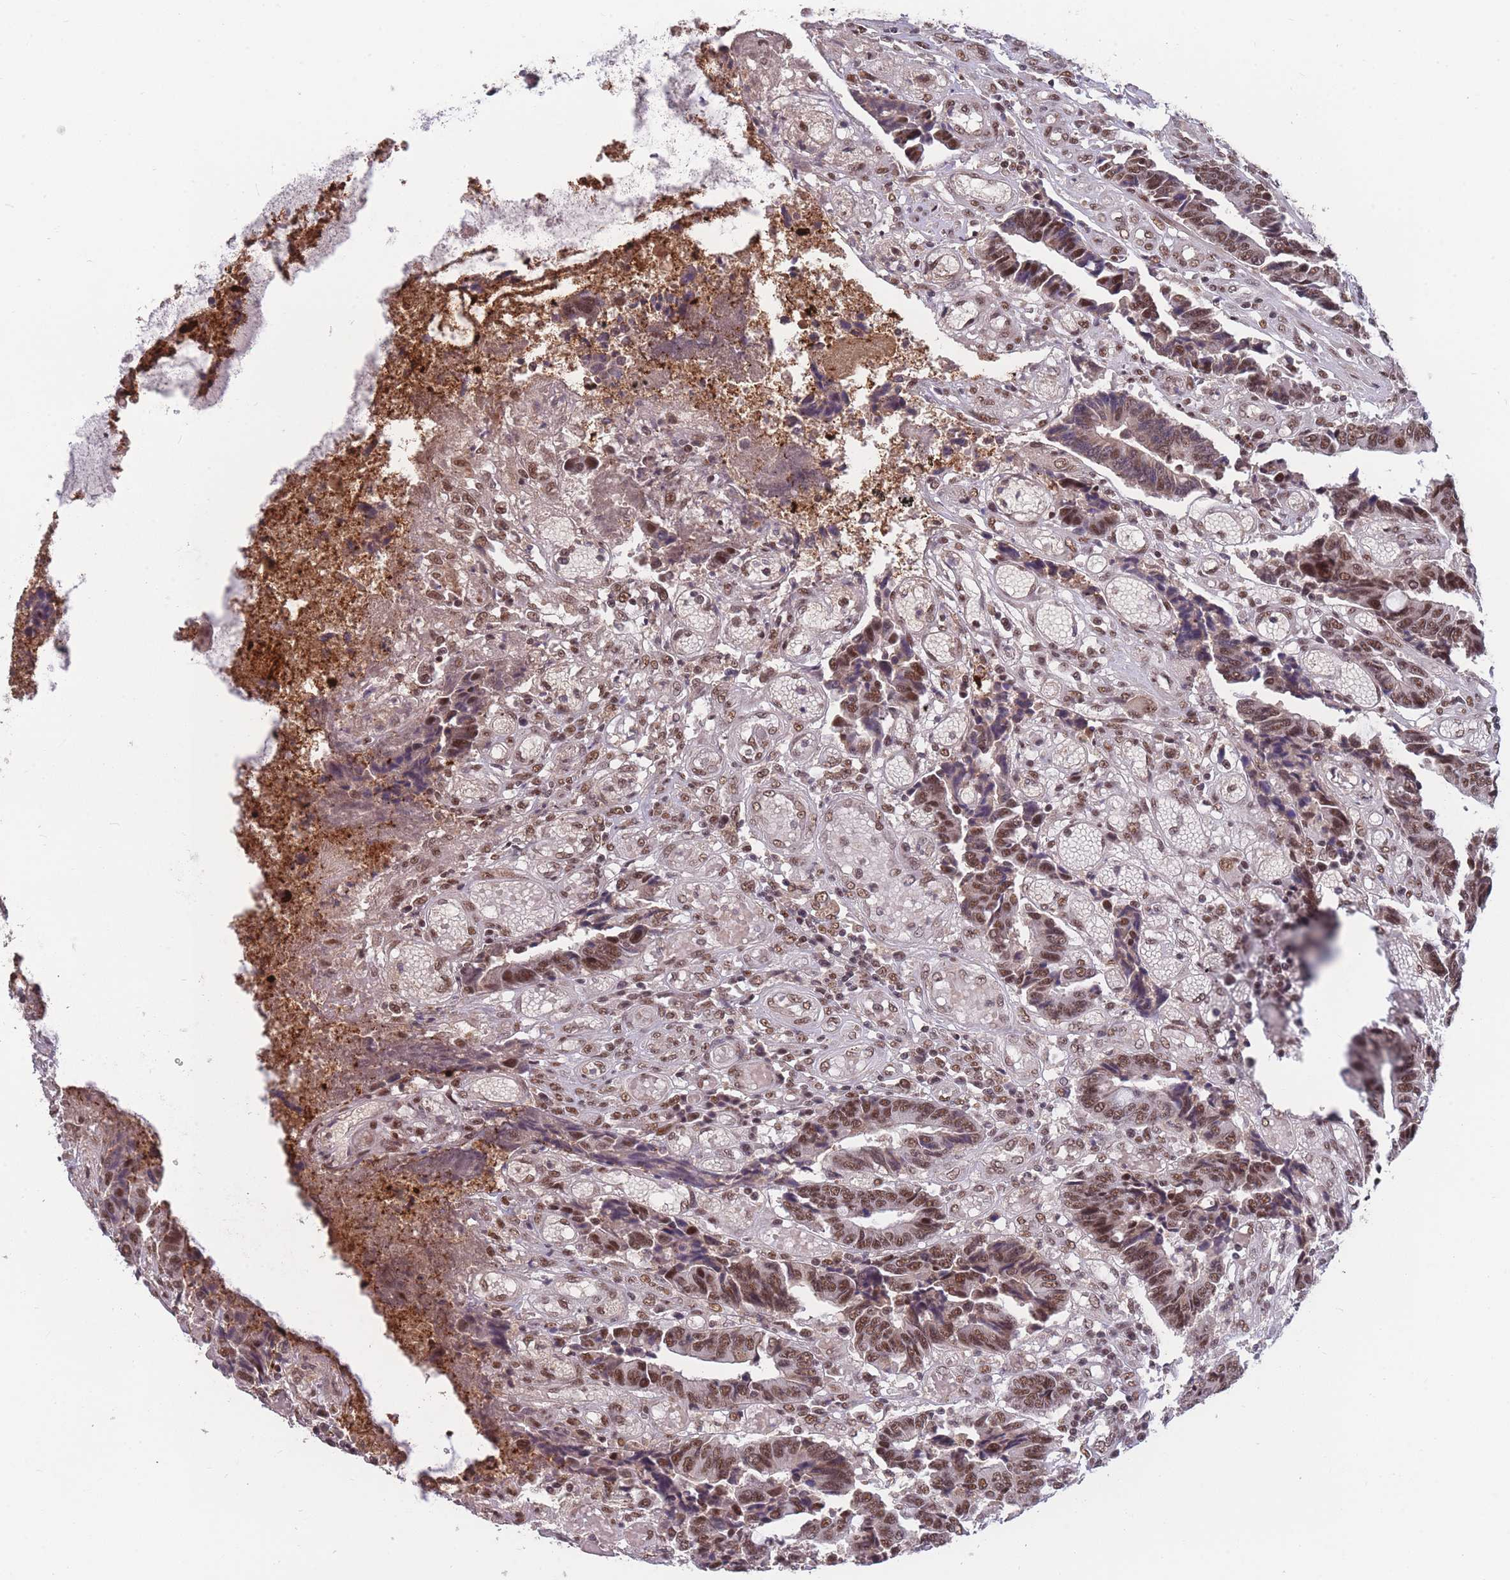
{"staining": {"intensity": "moderate", "quantity": ">75%", "location": "nuclear"}, "tissue": "colorectal cancer", "cell_type": "Tumor cells", "image_type": "cancer", "snomed": [{"axis": "morphology", "description": "Adenocarcinoma, NOS"}, {"axis": "topography", "description": "Rectum"}], "caption": "The immunohistochemical stain highlights moderate nuclear positivity in tumor cells of adenocarcinoma (colorectal) tissue.", "gene": "SNRPA1", "patient": {"sex": "male", "age": 84}}